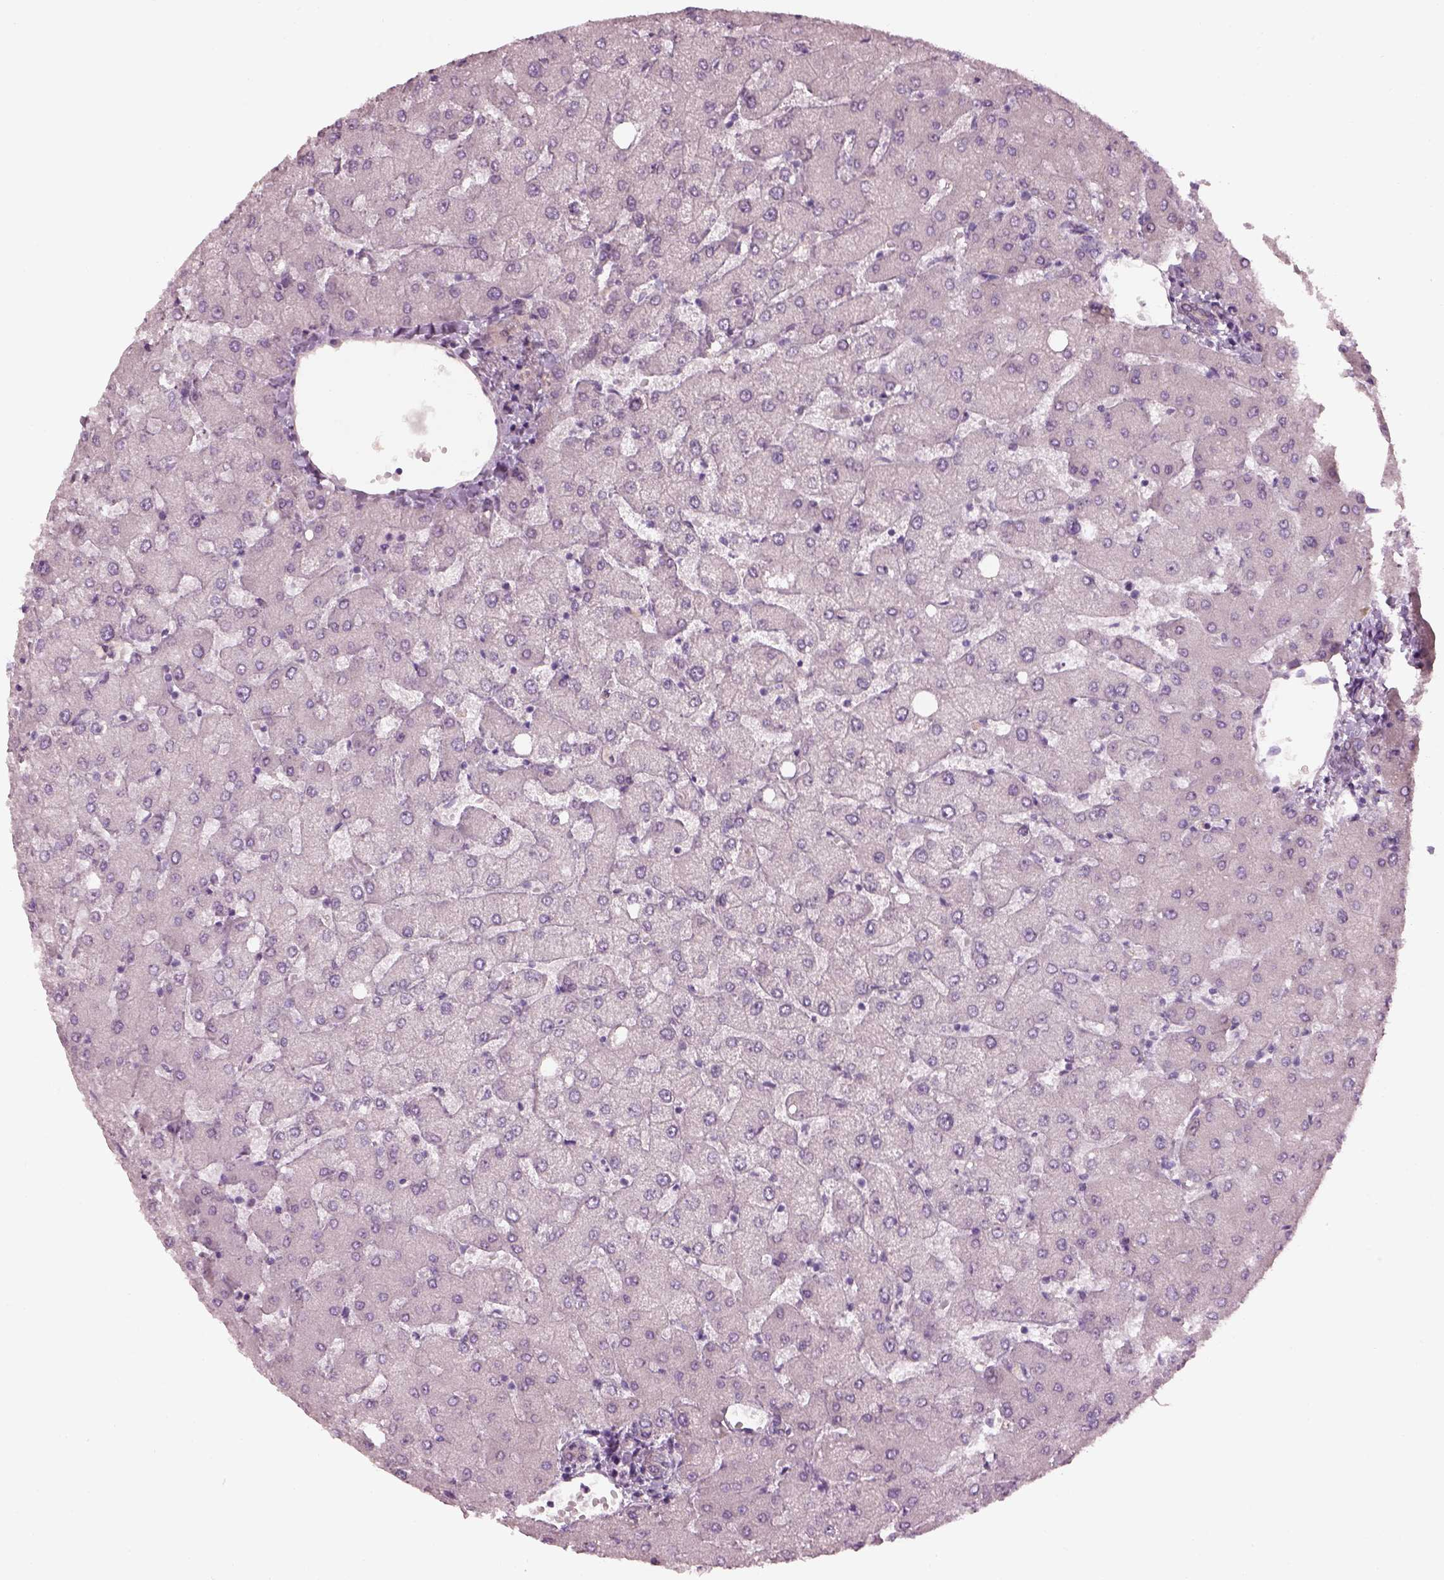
{"staining": {"intensity": "negative", "quantity": "none", "location": "none"}, "tissue": "liver", "cell_type": "Cholangiocytes", "image_type": "normal", "snomed": [{"axis": "morphology", "description": "Normal tissue, NOS"}, {"axis": "topography", "description": "Liver"}], "caption": "Immunohistochemical staining of unremarkable liver shows no significant expression in cholangiocytes. (DAB IHC visualized using brightfield microscopy, high magnification).", "gene": "CACNG4", "patient": {"sex": "female", "age": 54}}